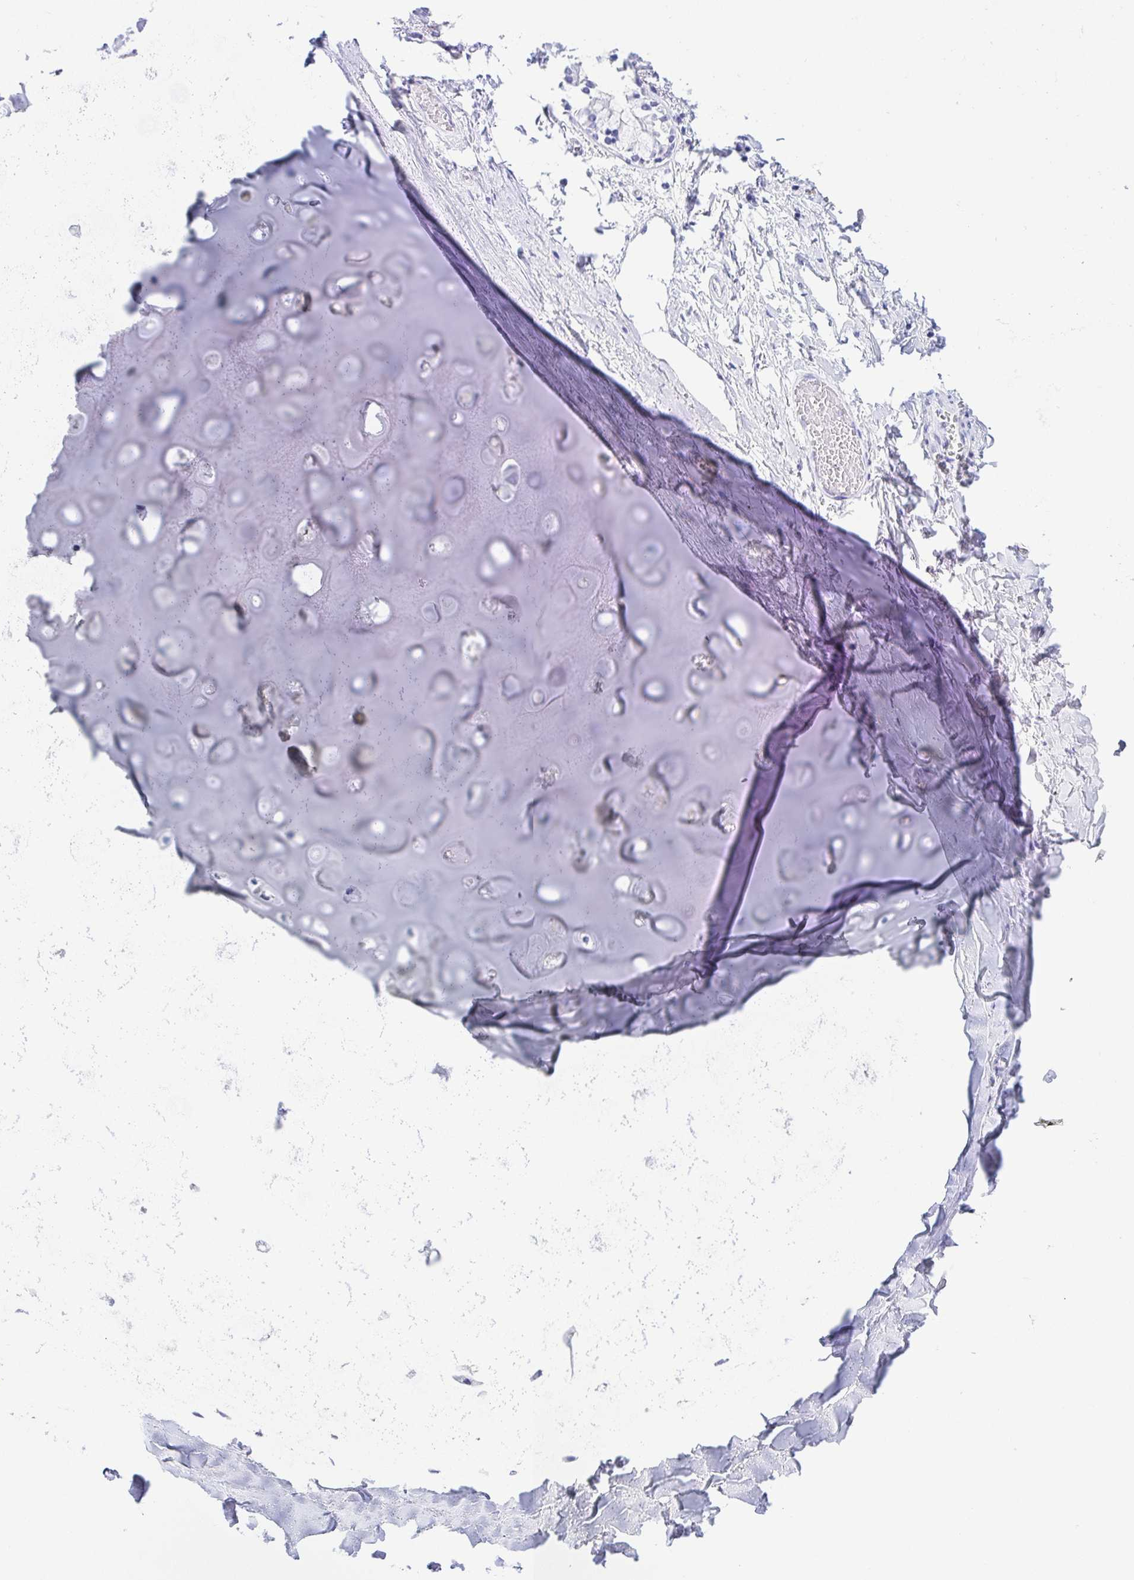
{"staining": {"intensity": "negative", "quantity": "none", "location": "none"}, "tissue": "adipose tissue", "cell_type": "Adipocytes", "image_type": "normal", "snomed": [{"axis": "morphology", "description": "Normal tissue, NOS"}, {"axis": "topography", "description": "Cartilage tissue"}, {"axis": "topography", "description": "Bronchus"}, {"axis": "topography", "description": "Peripheral nerve tissue"}], "caption": "Immunohistochemical staining of unremarkable human adipose tissue displays no significant expression in adipocytes. Nuclei are stained in blue.", "gene": "GKN1", "patient": {"sex": "male", "age": 67}}